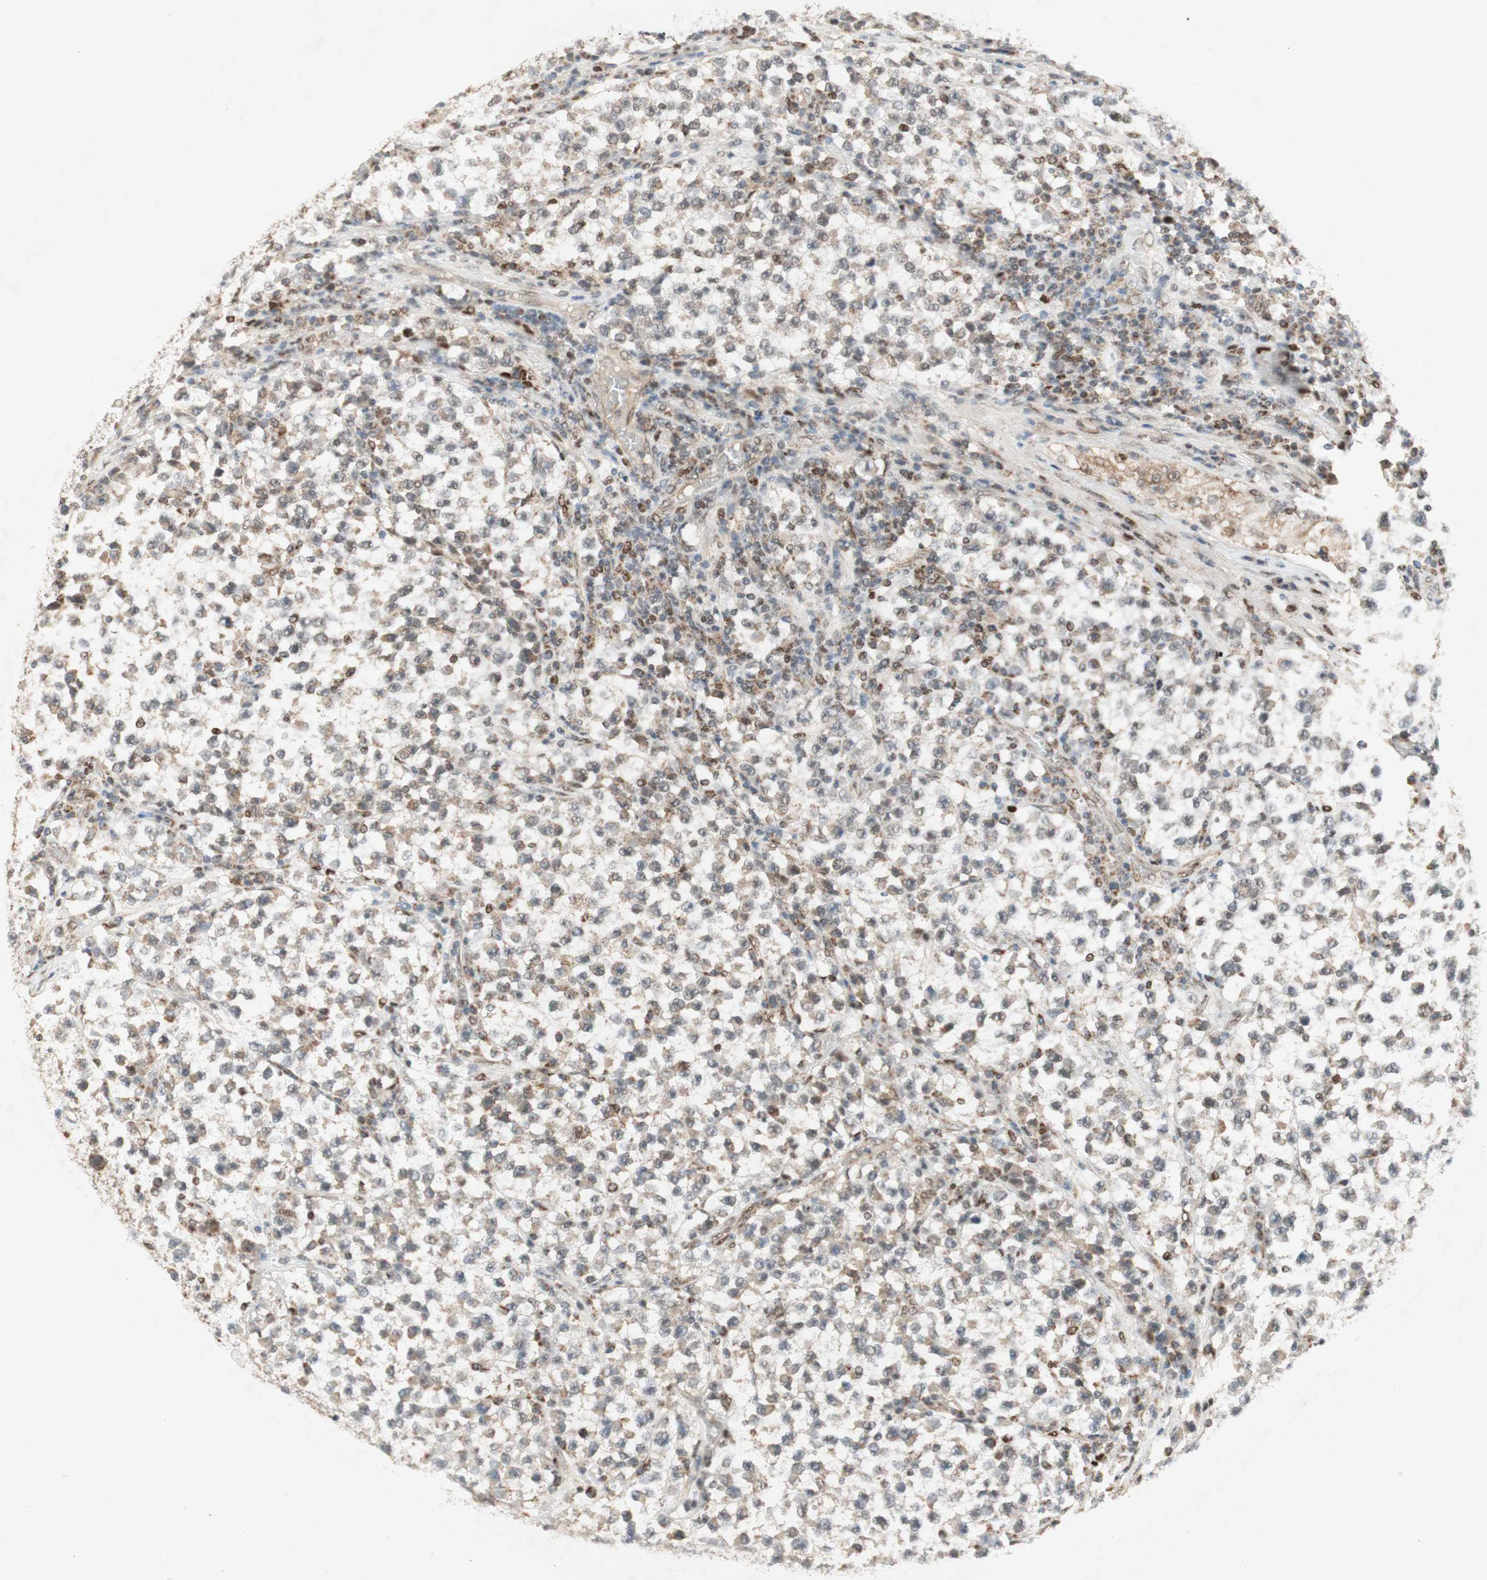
{"staining": {"intensity": "weak", "quantity": "25%-75%", "location": "cytoplasmic/membranous"}, "tissue": "testis cancer", "cell_type": "Tumor cells", "image_type": "cancer", "snomed": [{"axis": "morphology", "description": "Seminoma, NOS"}, {"axis": "topography", "description": "Testis"}], "caption": "A brown stain highlights weak cytoplasmic/membranous positivity of a protein in human testis cancer (seminoma) tumor cells.", "gene": "DNMT3A", "patient": {"sex": "male", "age": 22}}